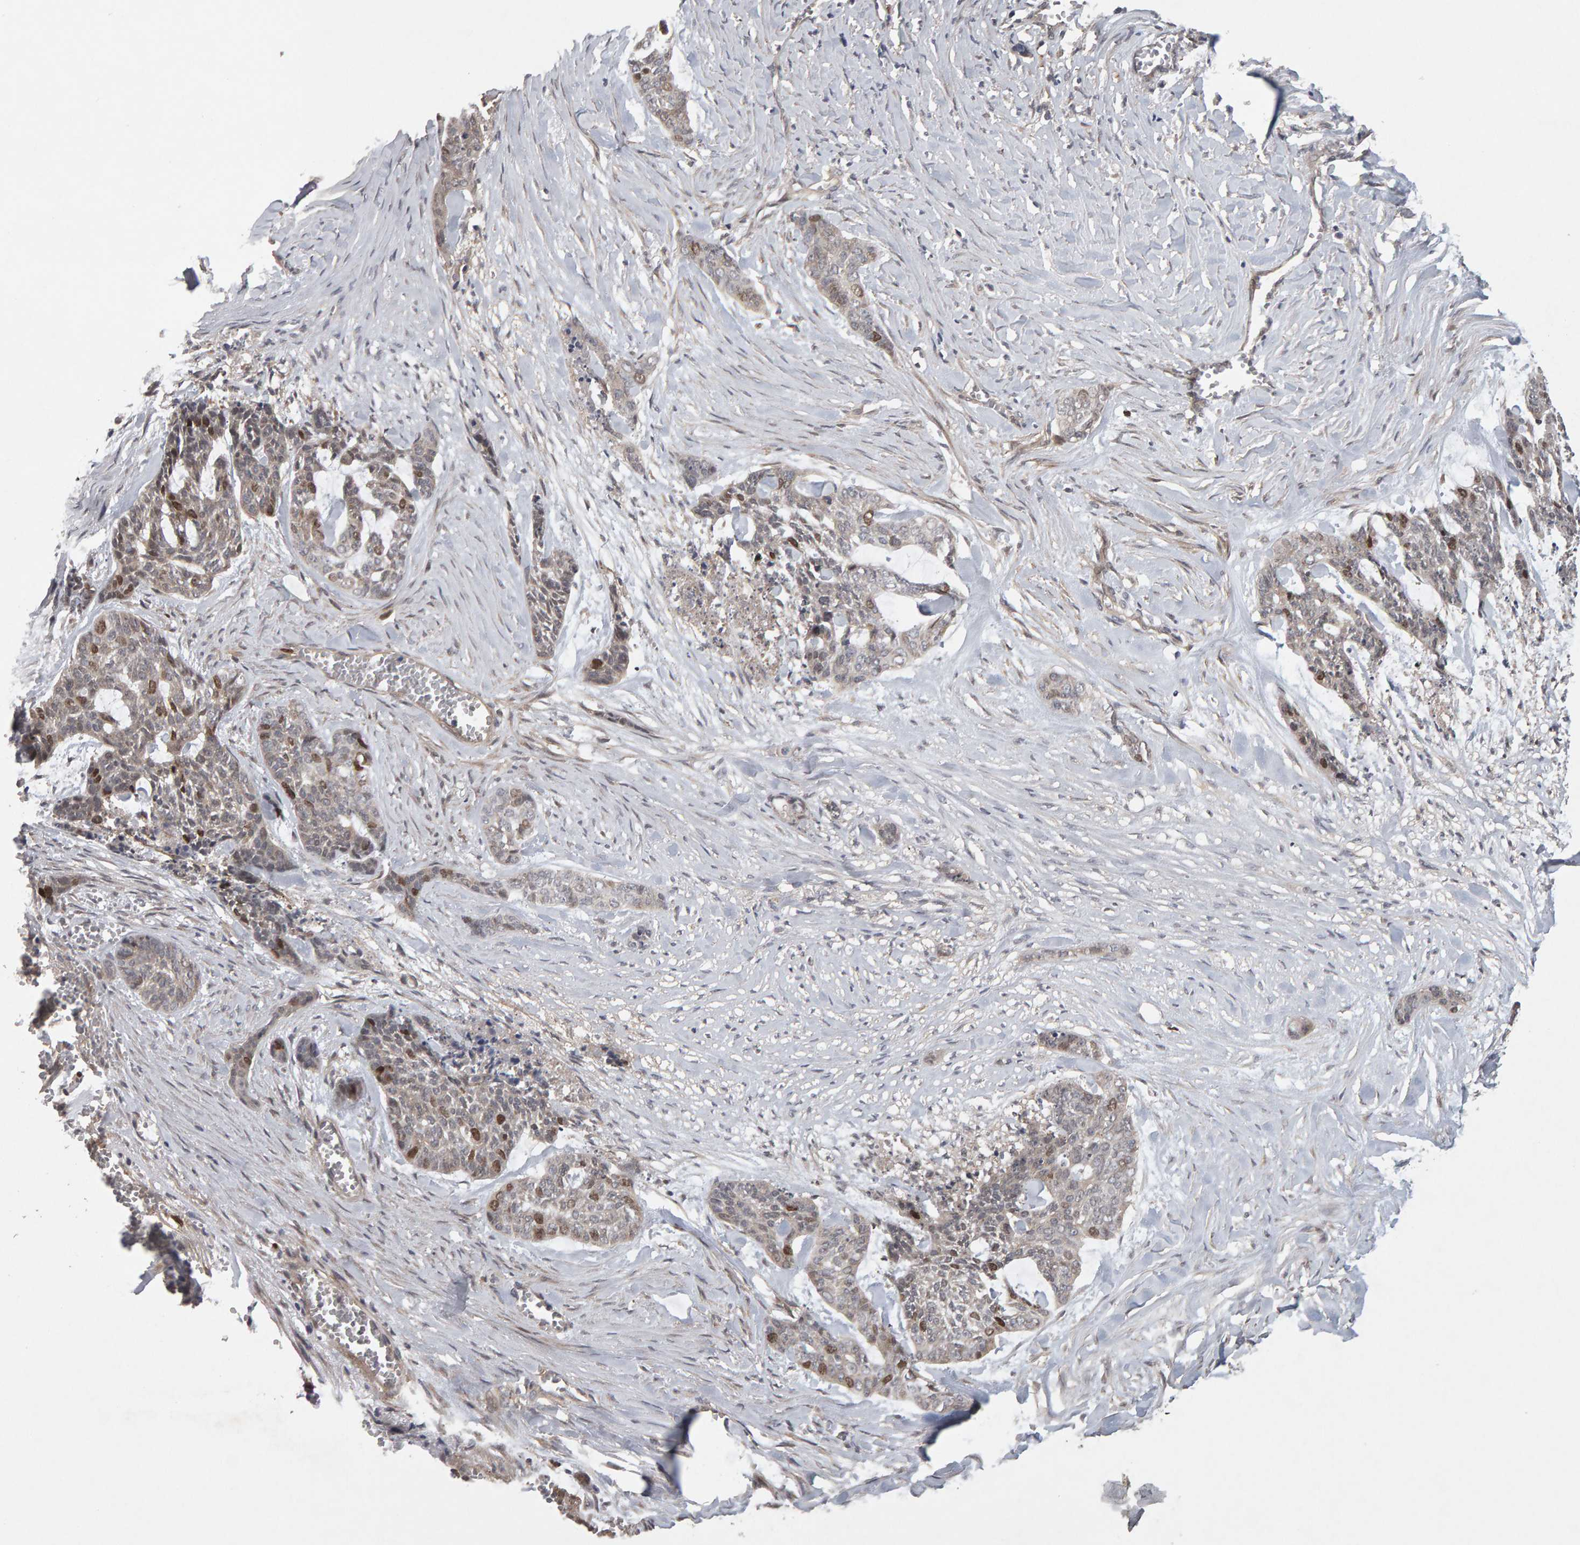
{"staining": {"intensity": "moderate", "quantity": "<25%", "location": "nuclear"}, "tissue": "skin cancer", "cell_type": "Tumor cells", "image_type": "cancer", "snomed": [{"axis": "morphology", "description": "Basal cell carcinoma"}, {"axis": "topography", "description": "Skin"}], "caption": "Moderate nuclear protein staining is seen in about <25% of tumor cells in basal cell carcinoma (skin). The staining was performed using DAB (3,3'-diaminobenzidine), with brown indicating positive protein expression. Nuclei are stained blue with hematoxylin.", "gene": "CDCA5", "patient": {"sex": "female", "age": 64}}